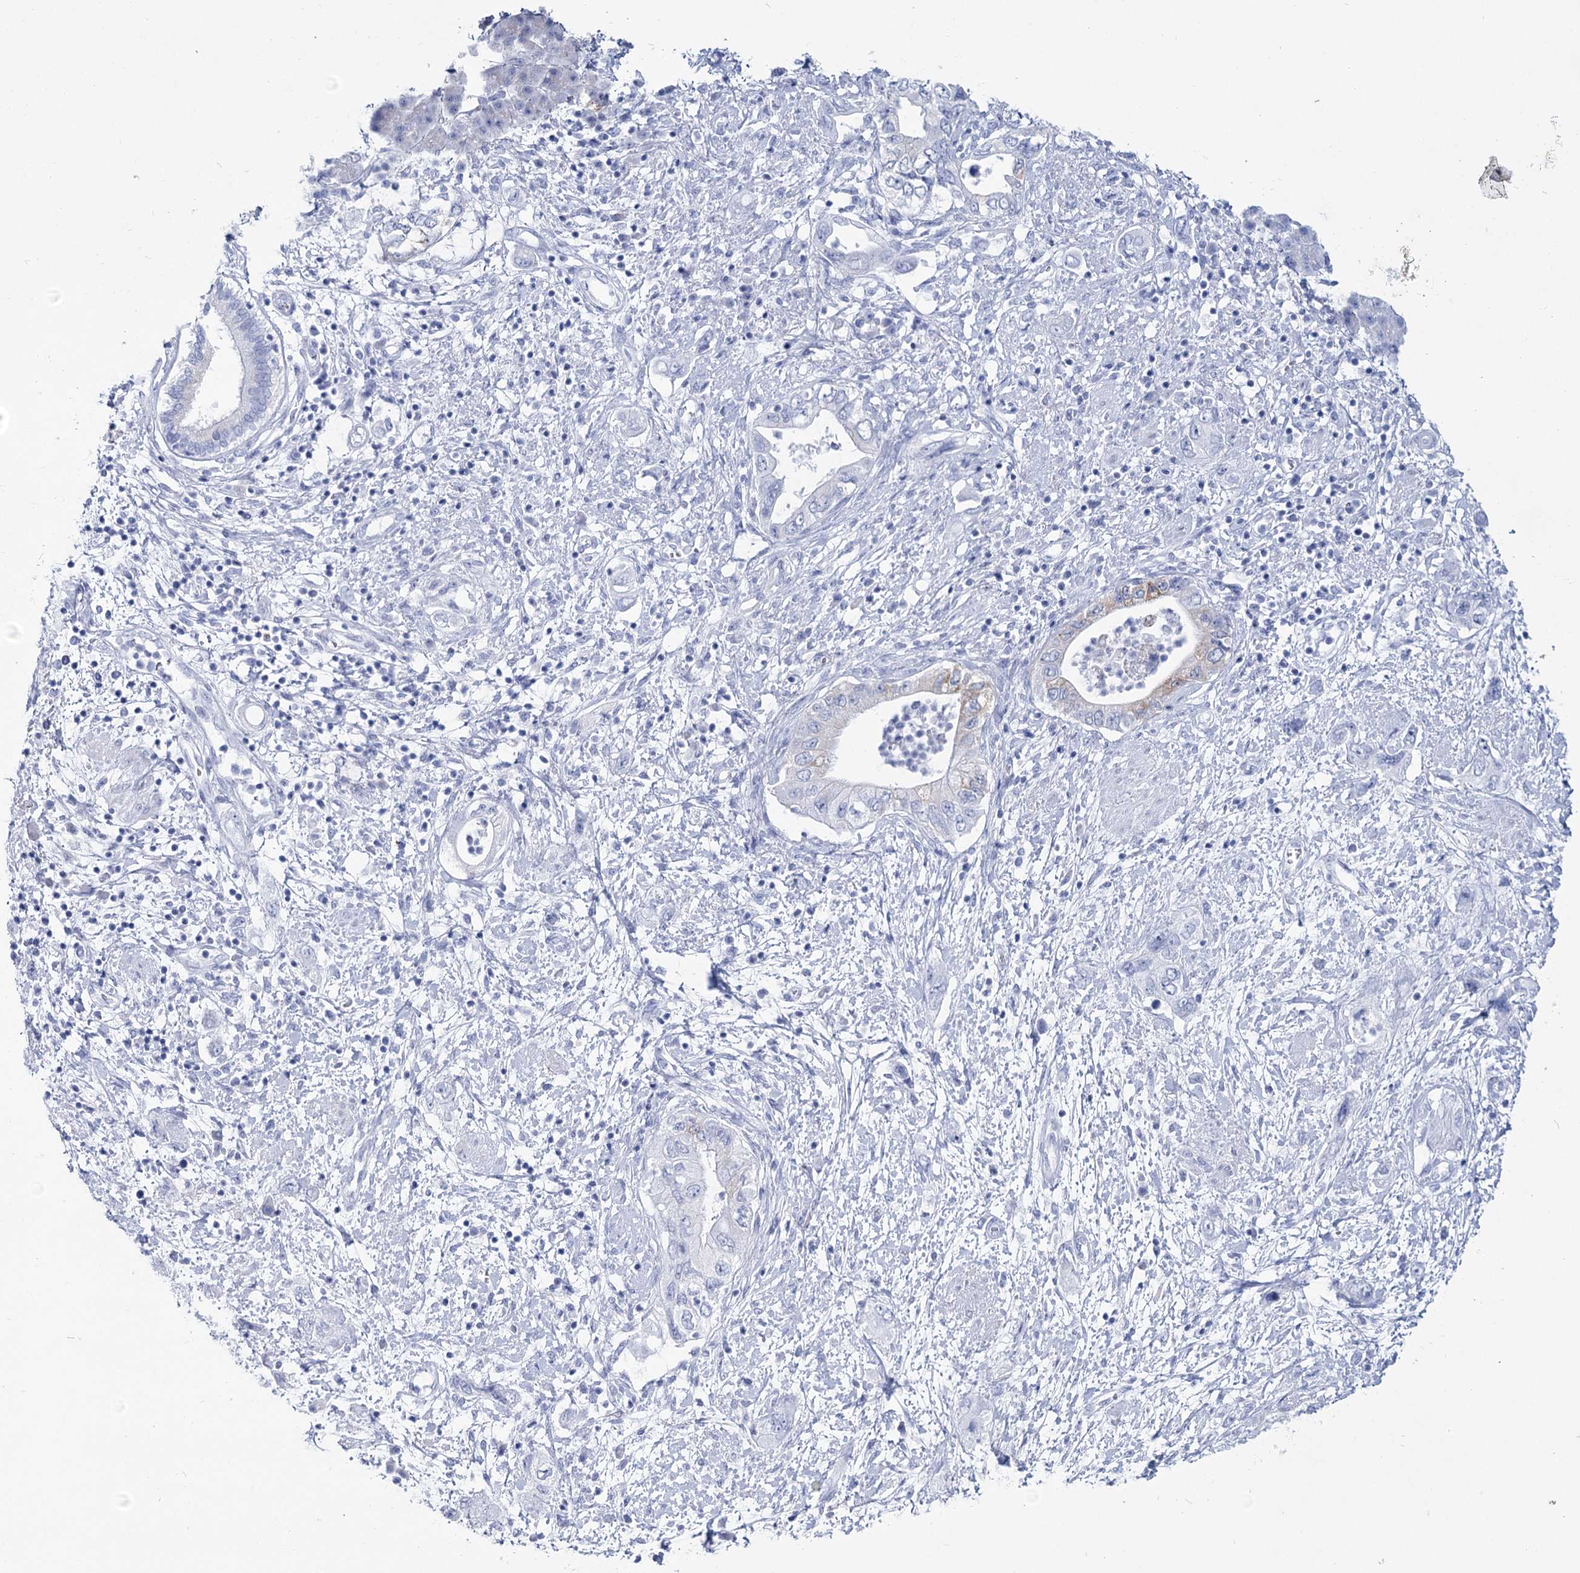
{"staining": {"intensity": "moderate", "quantity": "<25%", "location": "cytoplasmic/membranous"}, "tissue": "pancreatic cancer", "cell_type": "Tumor cells", "image_type": "cancer", "snomed": [{"axis": "morphology", "description": "Adenocarcinoma, NOS"}, {"axis": "topography", "description": "Pancreas"}], "caption": "High-power microscopy captured an IHC micrograph of pancreatic cancer, revealing moderate cytoplasmic/membranous staining in approximately <25% of tumor cells.", "gene": "RNF186", "patient": {"sex": "female", "age": 73}}